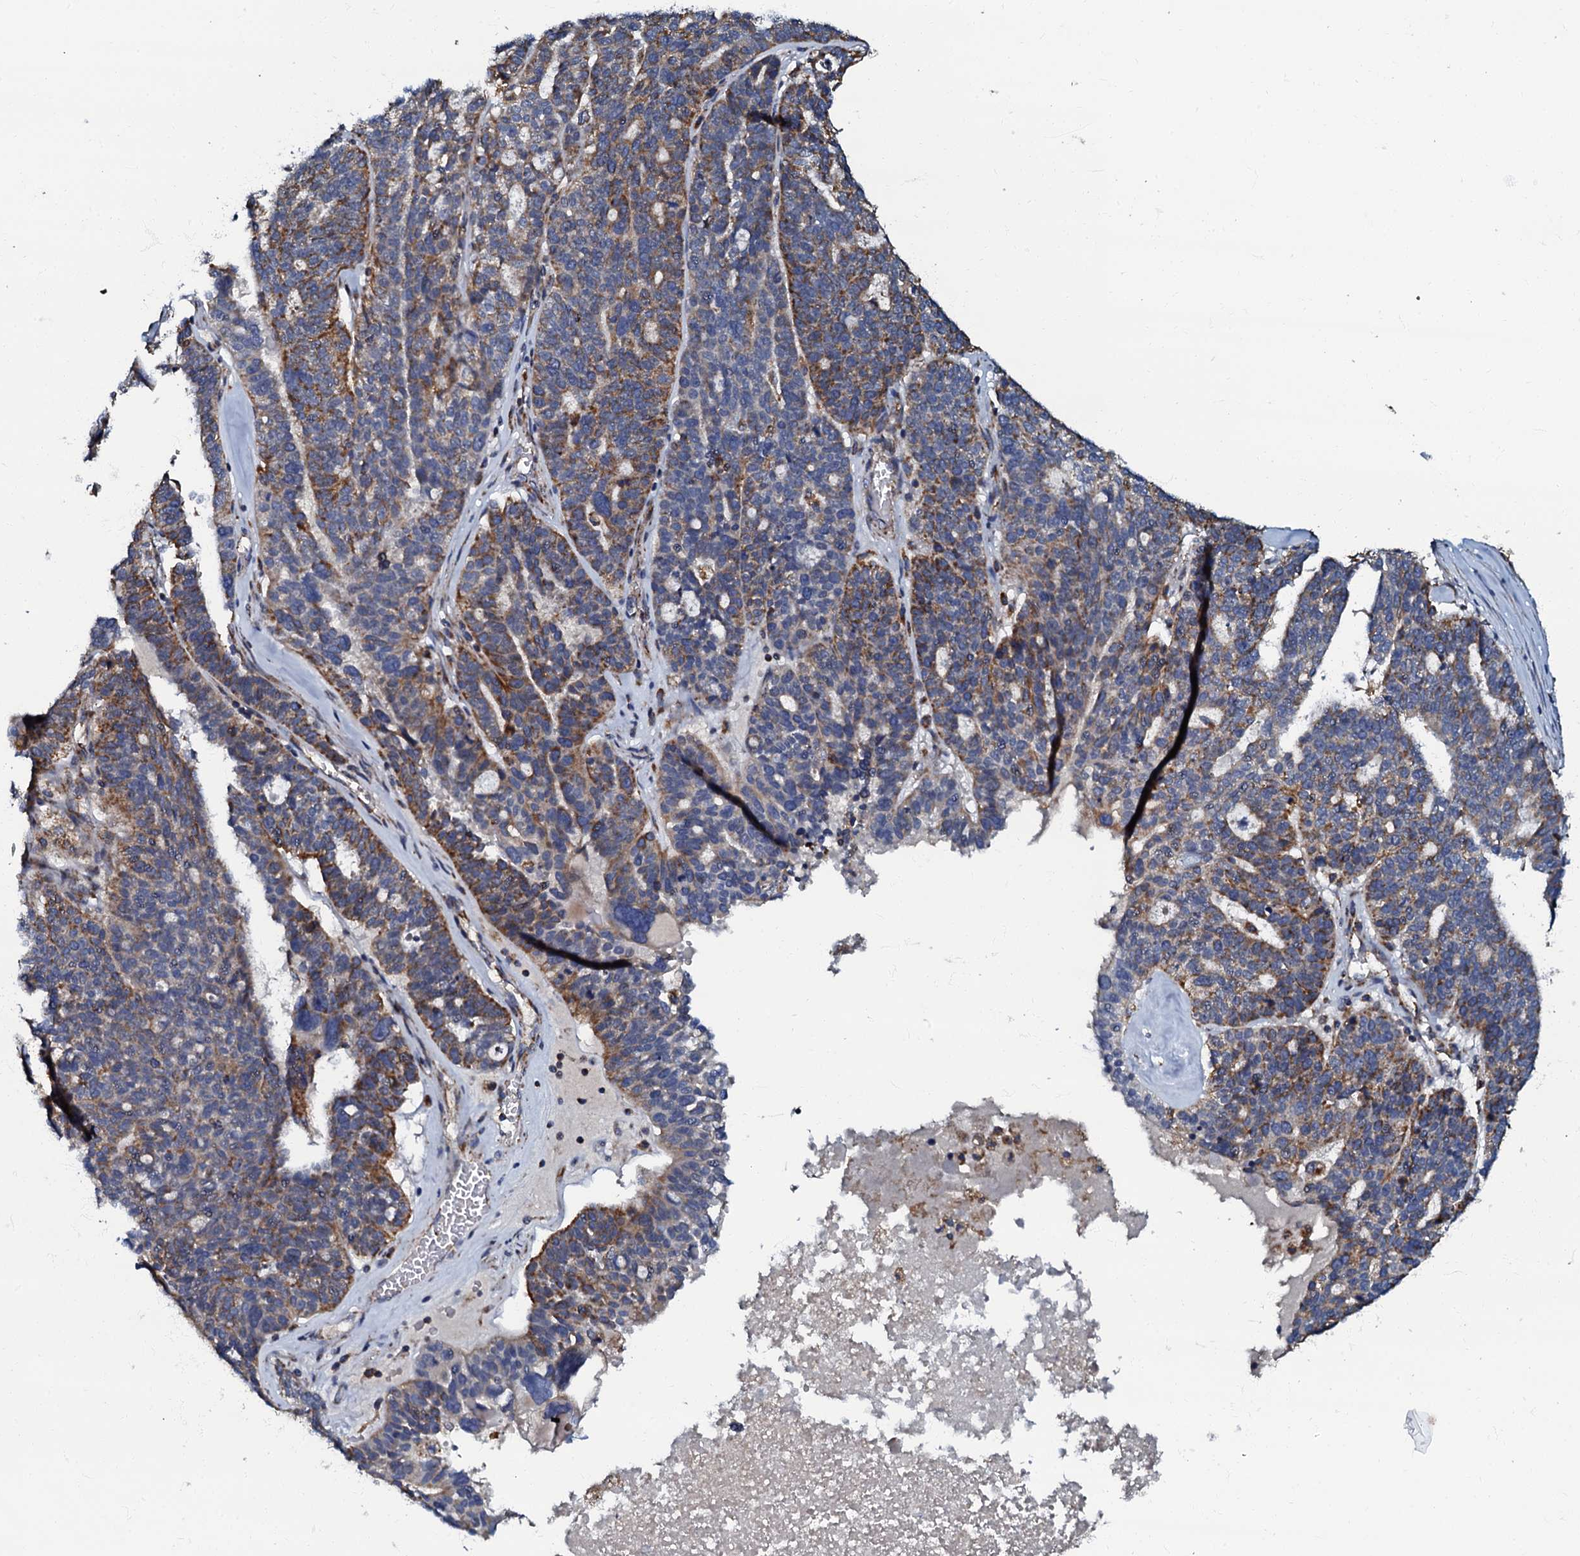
{"staining": {"intensity": "moderate", "quantity": "25%-75%", "location": "cytoplasmic/membranous"}, "tissue": "ovarian cancer", "cell_type": "Tumor cells", "image_type": "cancer", "snomed": [{"axis": "morphology", "description": "Cystadenocarcinoma, serous, NOS"}, {"axis": "topography", "description": "Ovary"}], "caption": "Immunohistochemical staining of human ovarian serous cystadenocarcinoma displays moderate cytoplasmic/membranous protein staining in about 25%-75% of tumor cells.", "gene": "NDUFA12", "patient": {"sex": "female", "age": 59}}